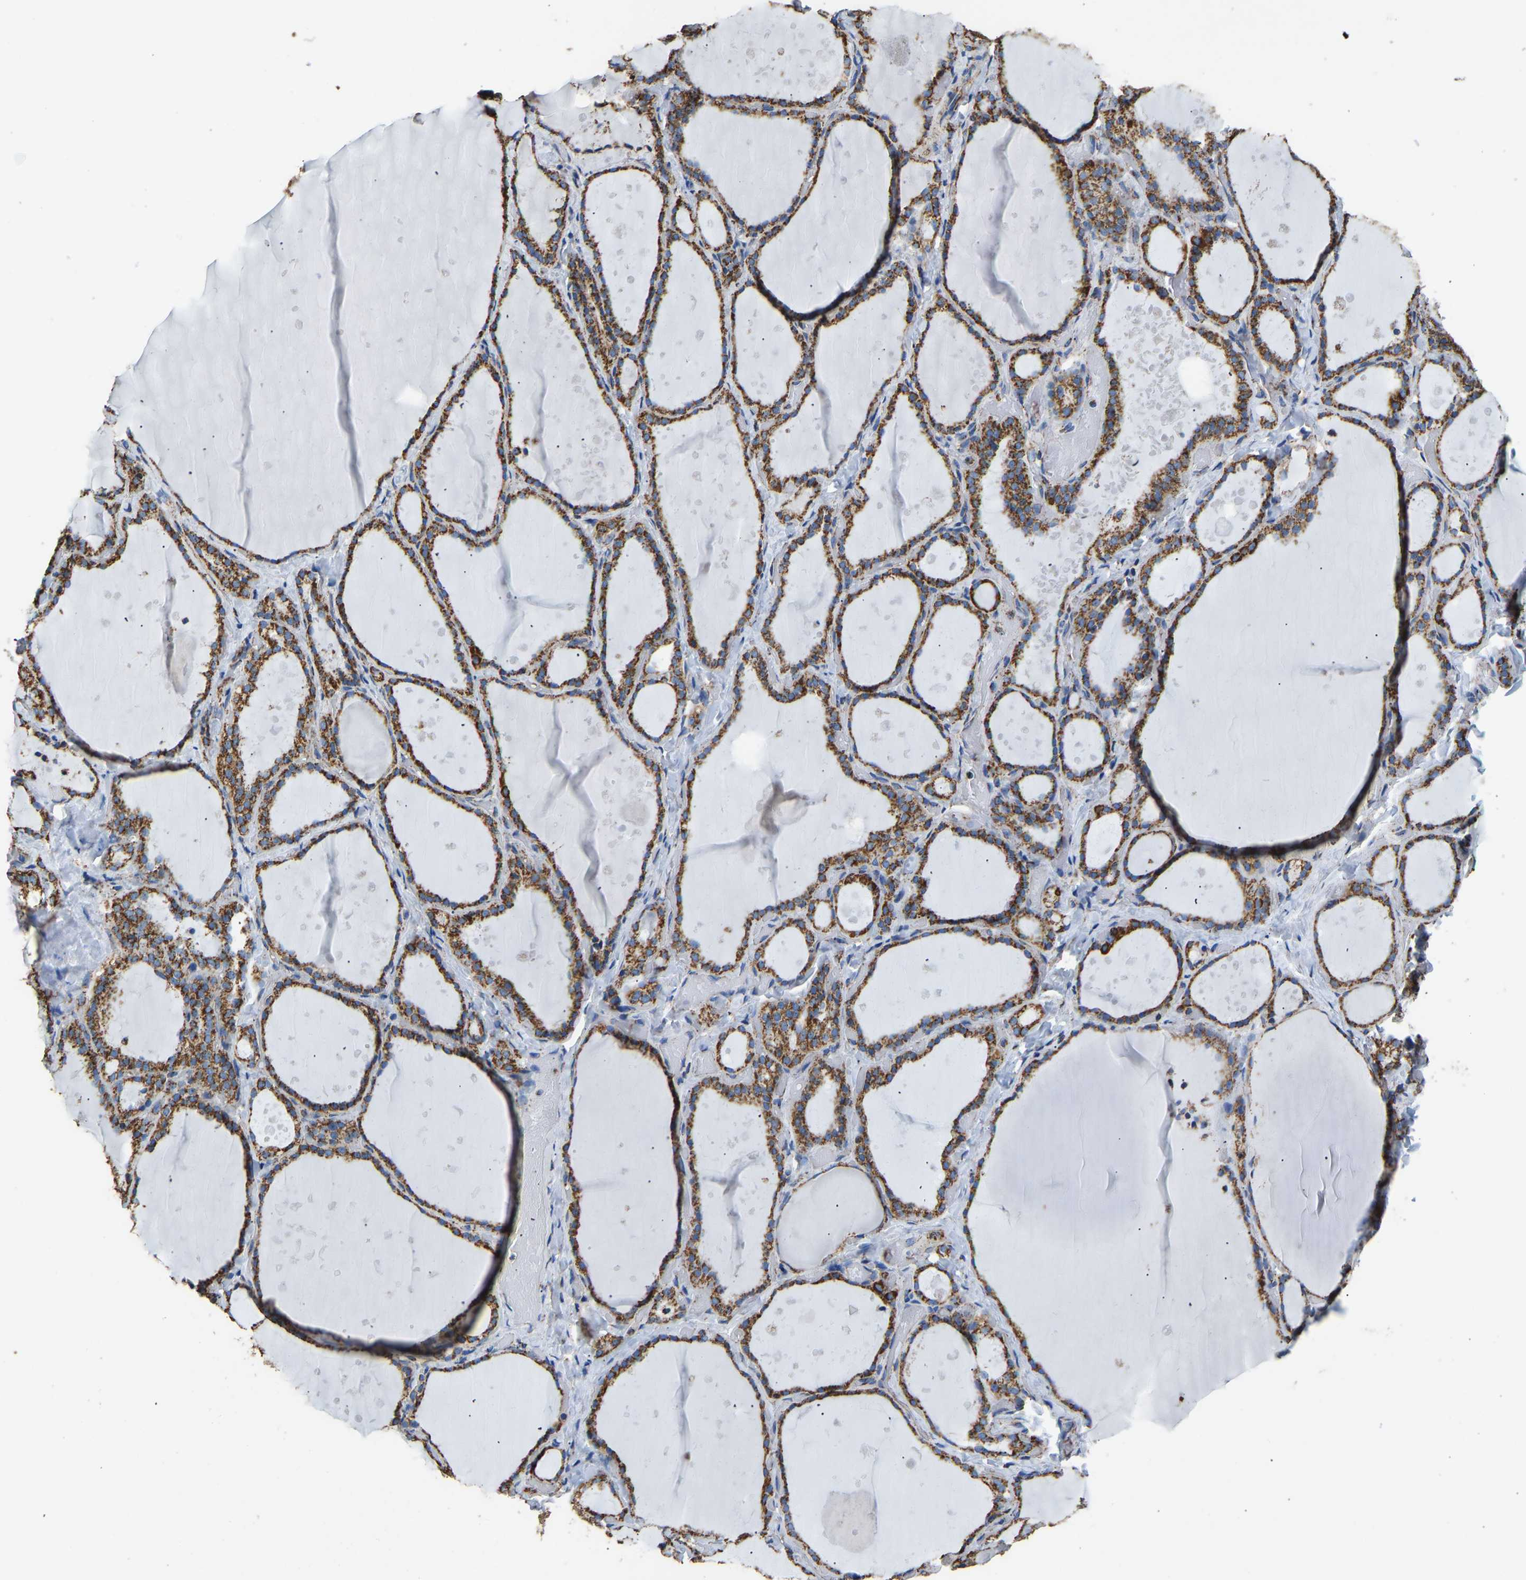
{"staining": {"intensity": "moderate", "quantity": ">75%", "location": "cytoplasmic/membranous"}, "tissue": "thyroid gland", "cell_type": "Glandular cells", "image_type": "normal", "snomed": [{"axis": "morphology", "description": "Normal tissue, NOS"}, {"axis": "topography", "description": "Thyroid gland"}], "caption": "Protein expression analysis of normal thyroid gland displays moderate cytoplasmic/membranous positivity in about >75% of glandular cells. (DAB (3,3'-diaminobenzidine) = brown stain, brightfield microscopy at high magnification).", "gene": "IRX6", "patient": {"sex": "female", "age": 44}}